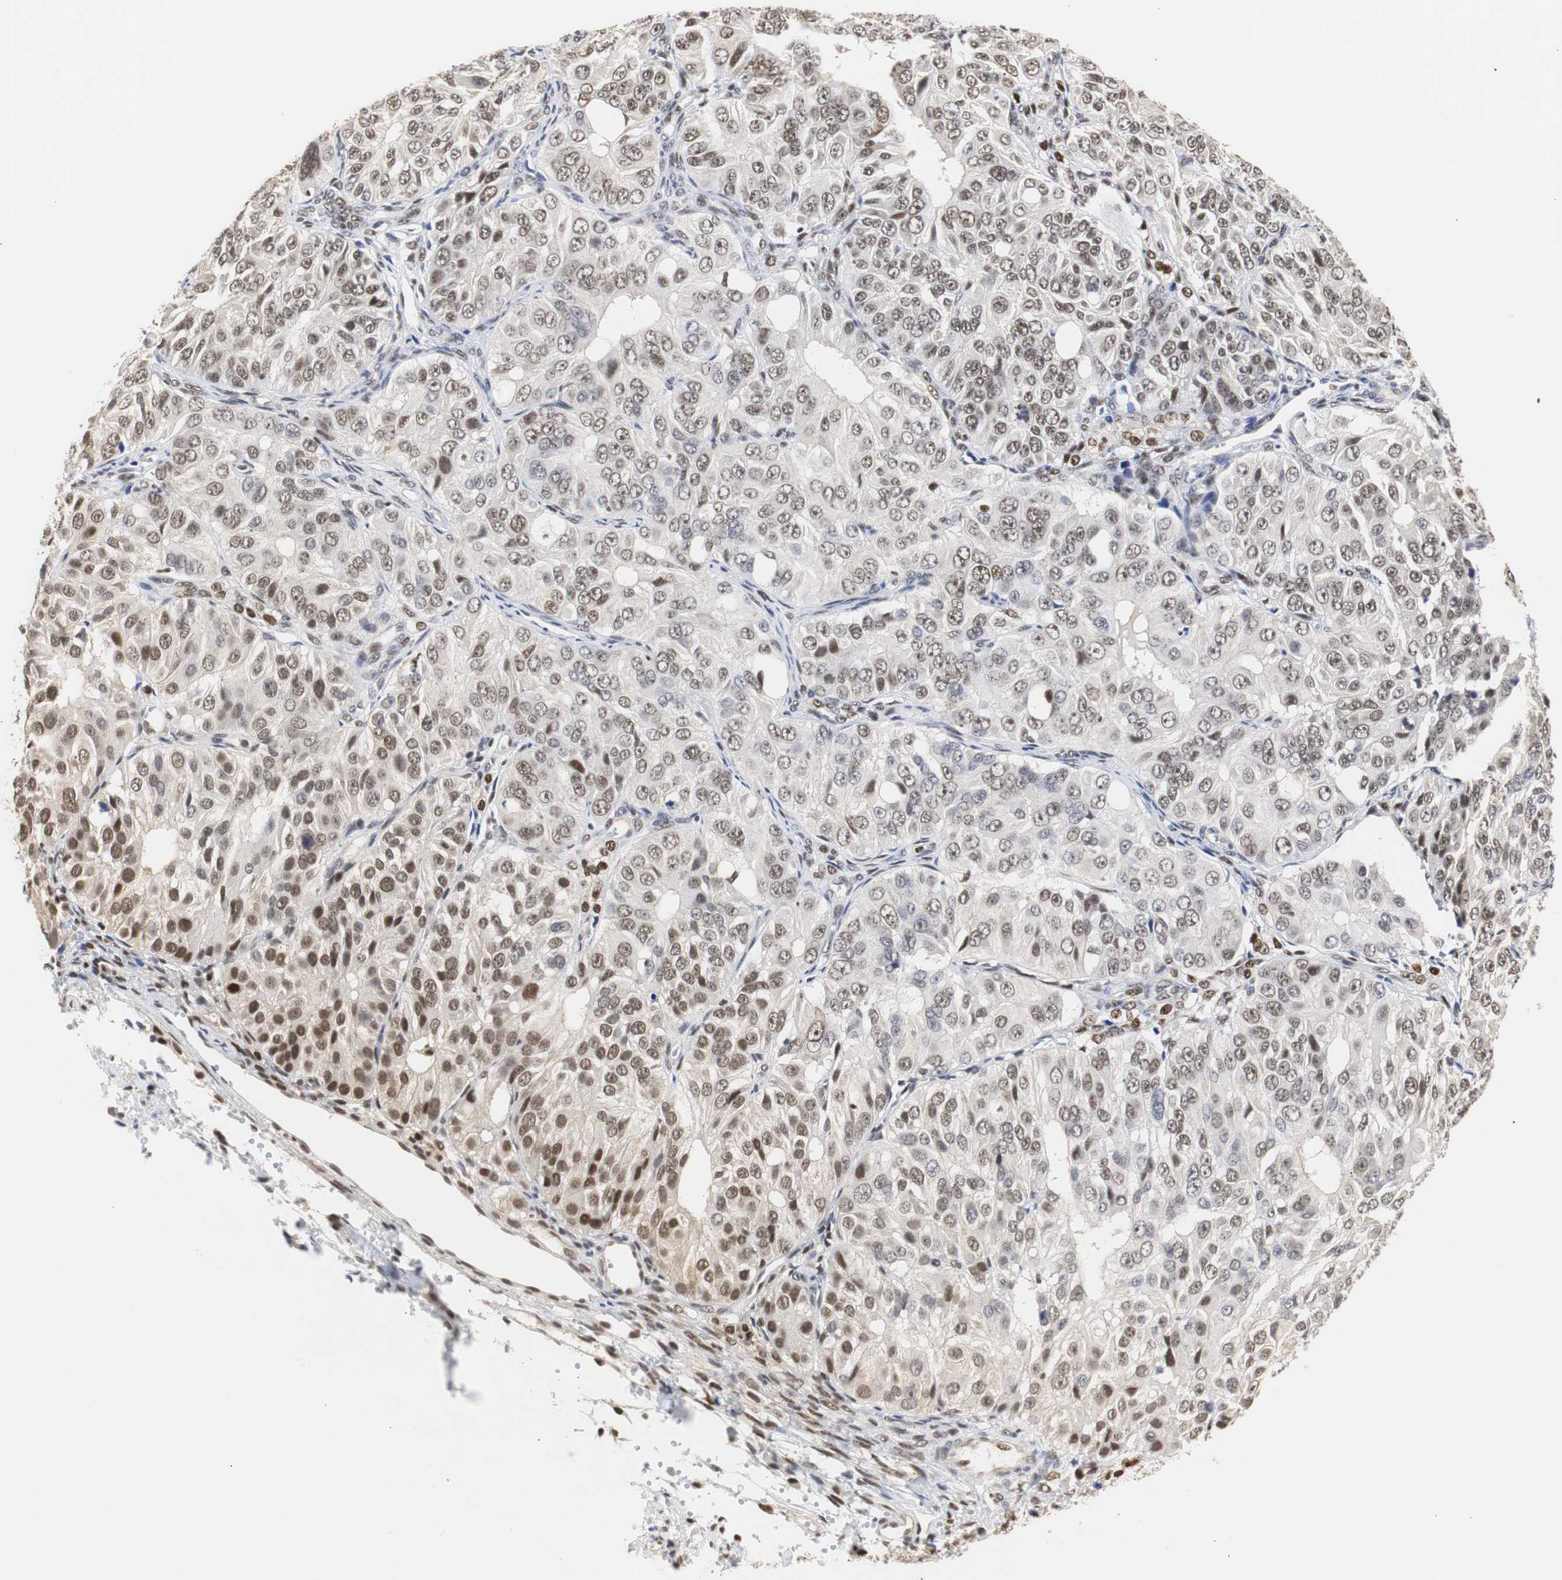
{"staining": {"intensity": "moderate", "quantity": ">75%", "location": "nuclear"}, "tissue": "ovarian cancer", "cell_type": "Tumor cells", "image_type": "cancer", "snomed": [{"axis": "morphology", "description": "Carcinoma, endometroid"}, {"axis": "topography", "description": "Ovary"}], "caption": "This image reveals IHC staining of ovarian endometroid carcinoma, with medium moderate nuclear expression in about >75% of tumor cells.", "gene": "ZFC3H1", "patient": {"sex": "female", "age": 51}}